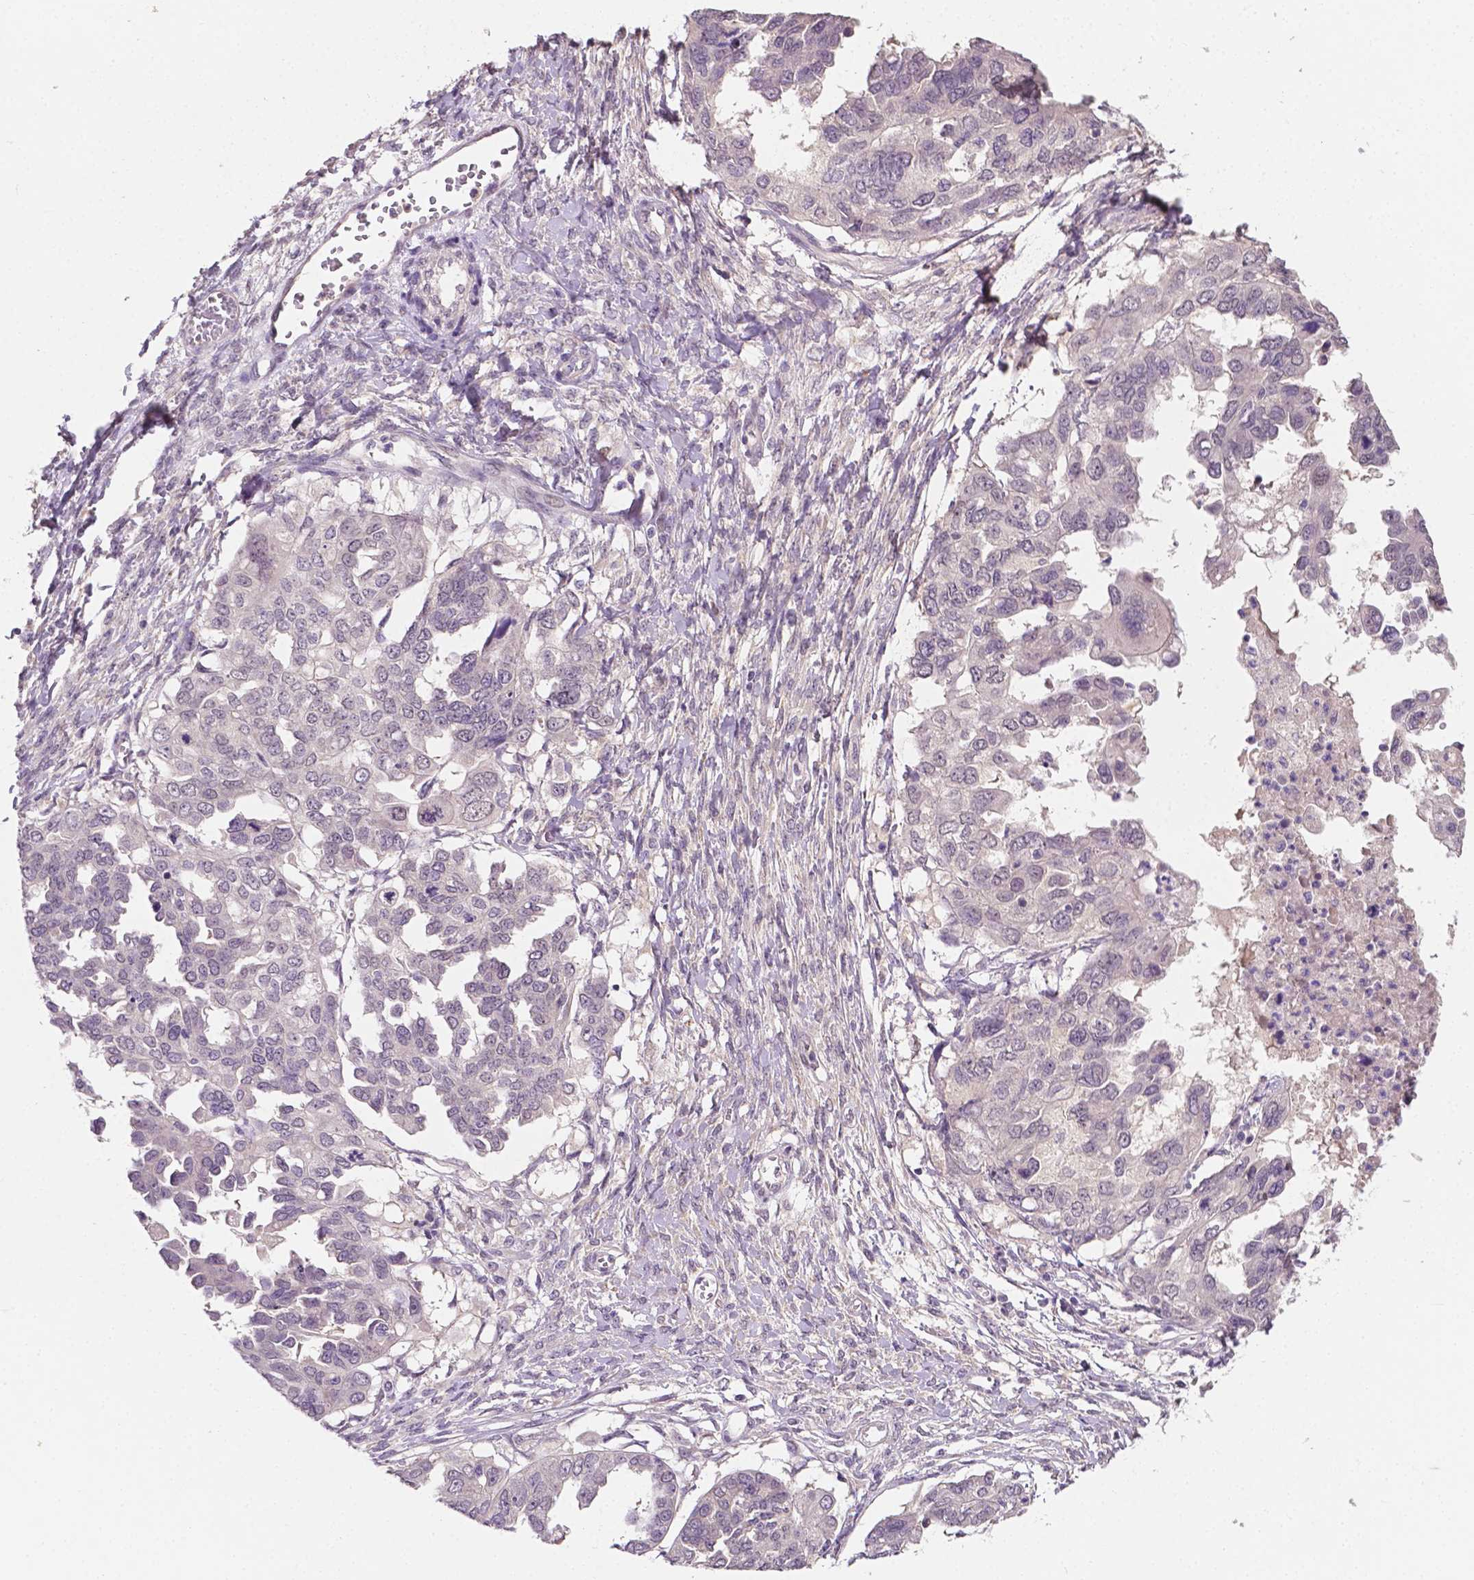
{"staining": {"intensity": "negative", "quantity": "none", "location": "none"}, "tissue": "ovarian cancer", "cell_type": "Tumor cells", "image_type": "cancer", "snomed": [{"axis": "morphology", "description": "Cystadenocarcinoma, serous, NOS"}, {"axis": "topography", "description": "Ovary"}], "caption": "This is a photomicrograph of immunohistochemistry (IHC) staining of ovarian cancer, which shows no expression in tumor cells.", "gene": "MROH6", "patient": {"sex": "female", "age": 53}}